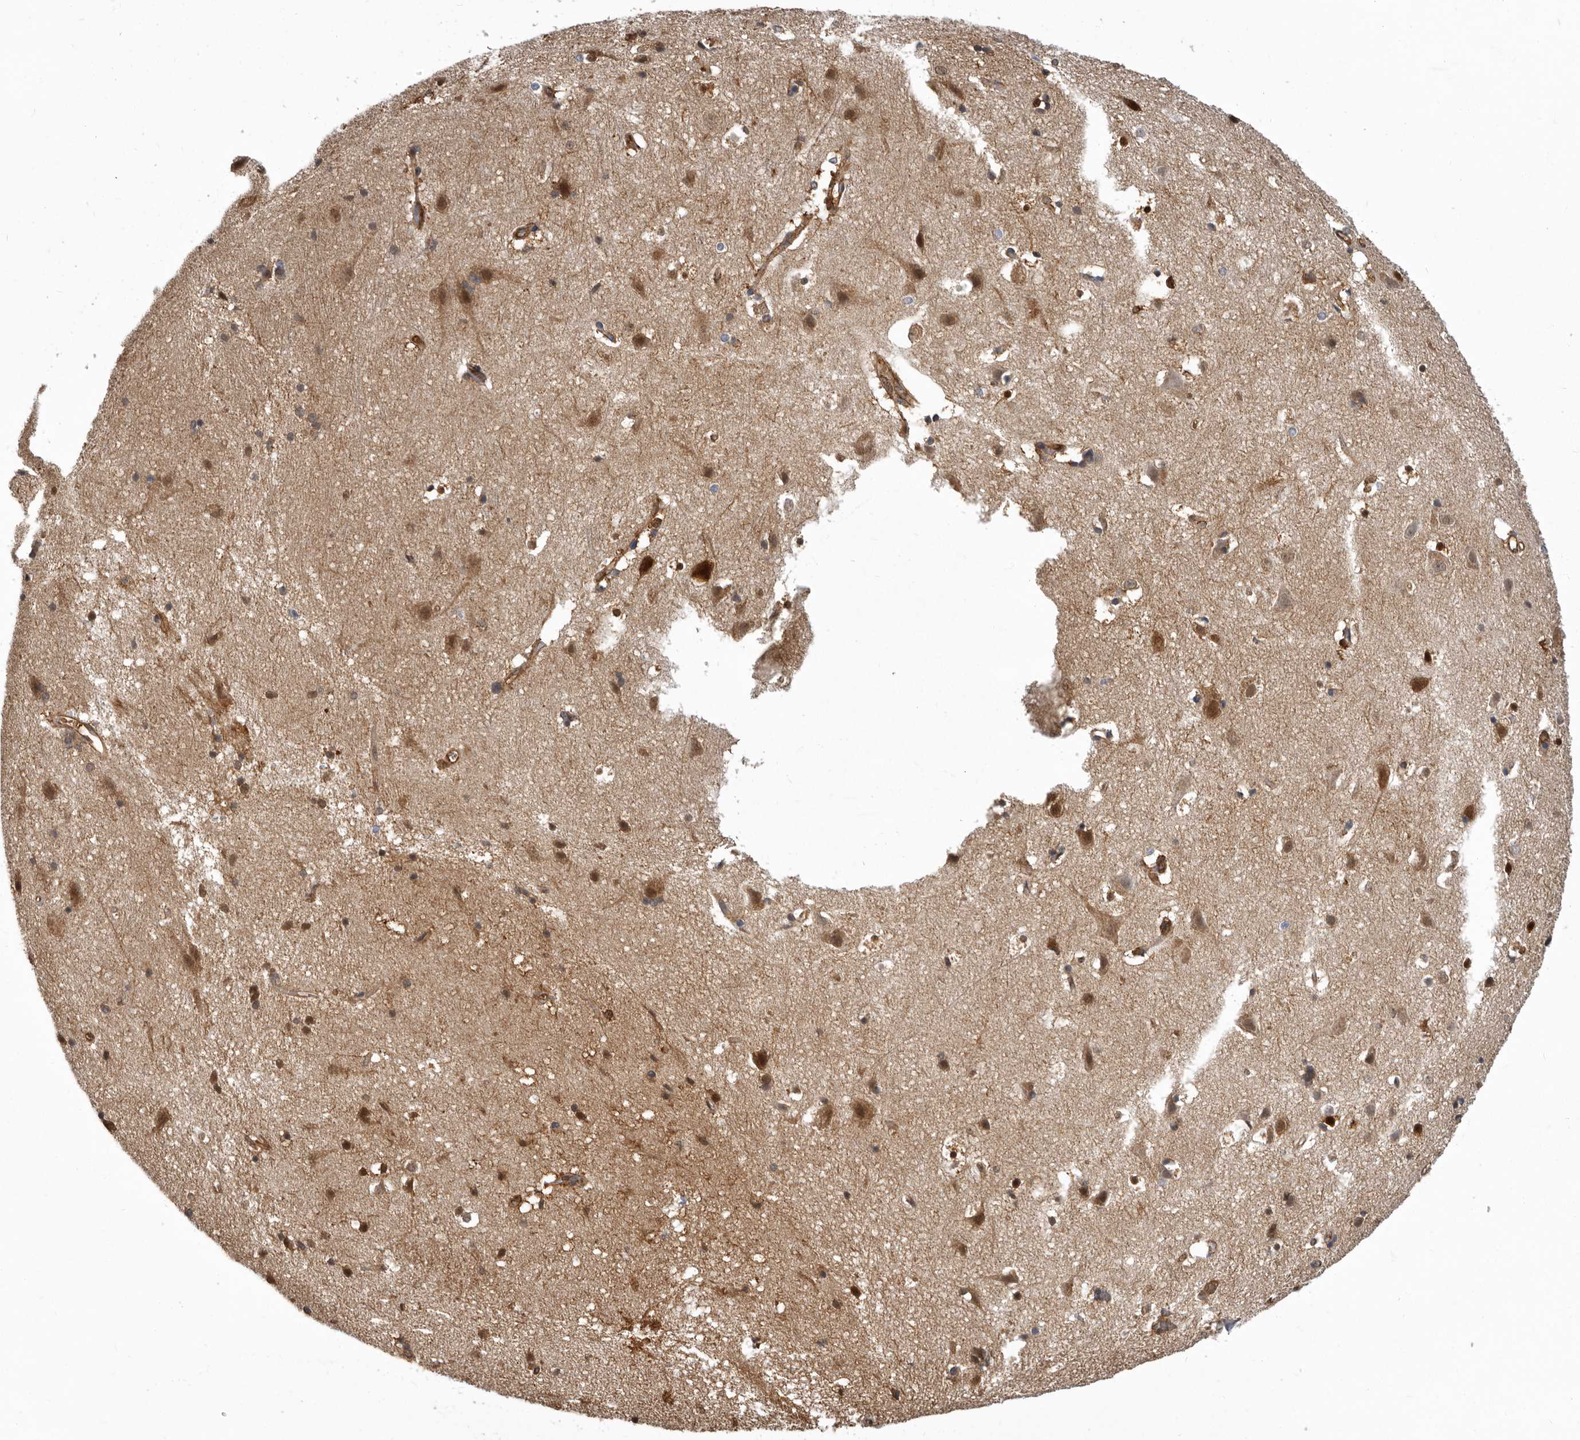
{"staining": {"intensity": "strong", "quantity": ">75%", "location": "cytoplasmic/membranous"}, "tissue": "cerebral cortex", "cell_type": "Endothelial cells", "image_type": "normal", "snomed": [{"axis": "morphology", "description": "Normal tissue, NOS"}, {"axis": "topography", "description": "Cerebral cortex"}], "caption": "Immunohistochemistry (IHC) of benign cerebral cortex demonstrates high levels of strong cytoplasmic/membranous staining in approximately >75% of endothelial cells. (DAB IHC, brown staining for protein, blue staining for nuclei).", "gene": "ENAH", "patient": {"sex": "male", "age": 54}}